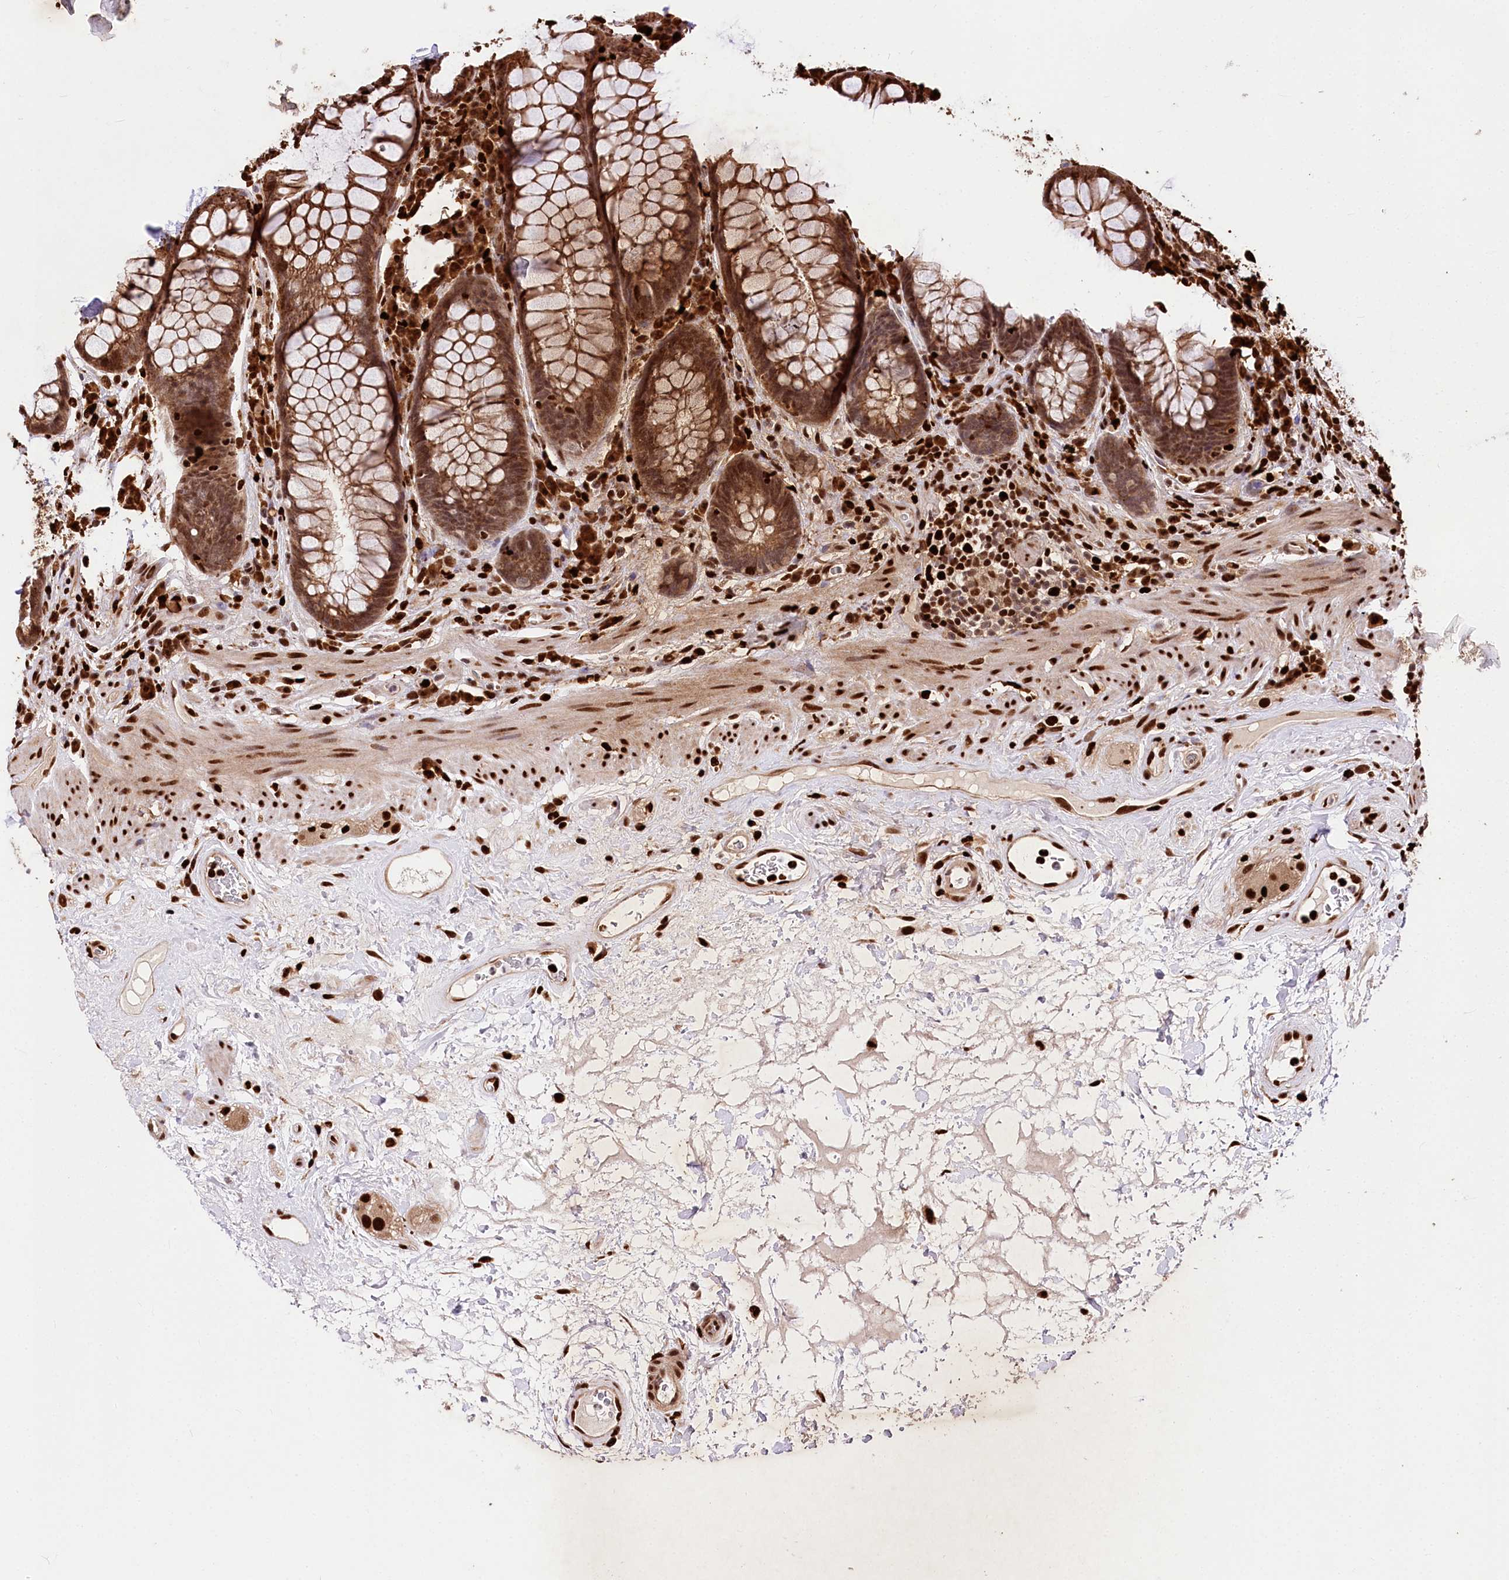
{"staining": {"intensity": "moderate", "quantity": ">75%", "location": "cytoplasmic/membranous,nuclear"}, "tissue": "rectum", "cell_type": "Glandular cells", "image_type": "normal", "snomed": [{"axis": "morphology", "description": "Normal tissue, NOS"}, {"axis": "topography", "description": "Rectum"}], "caption": "Brown immunohistochemical staining in normal rectum shows moderate cytoplasmic/membranous,nuclear staining in approximately >75% of glandular cells.", "gene": "FIGN", "patient": {"sex": "male", "age": 64}}